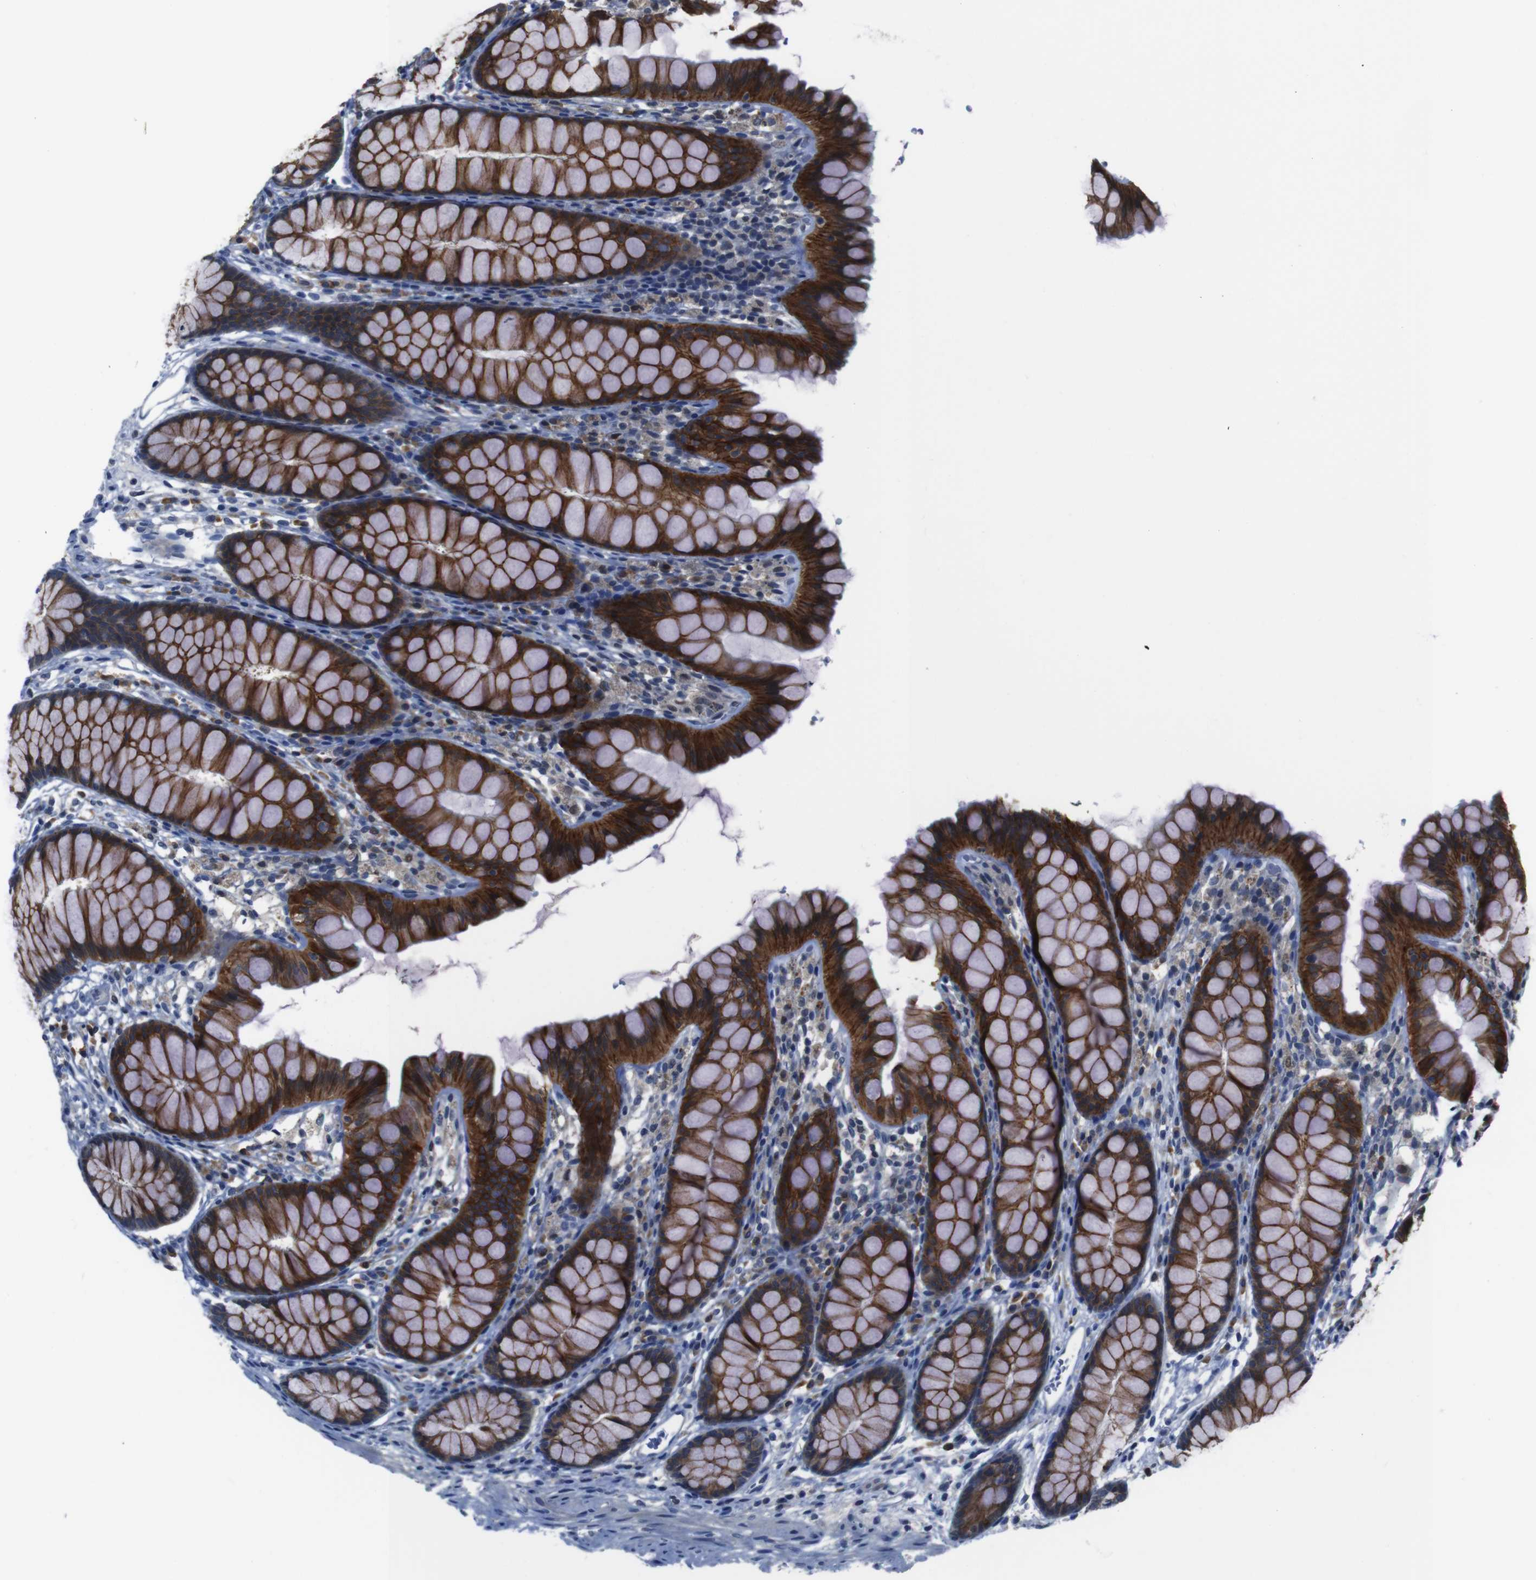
{"staining": {"intensity": "negative", "quantity": "none", "location": "none"}, "tissue": "colon", "cell_type": "Endothelial cells", "image_type": "normal", "snomed": [{"axis": "morphology", "description": "Normal tissue, NOS"}, {"axis": "topography", "description": "Colon"}], "caption": "Immunohistochemical staining of benign colon reveals no significant expression in endothelial cells.", "gene": "SEMA4B", "patient": {"sex": "female", "age": 55}}